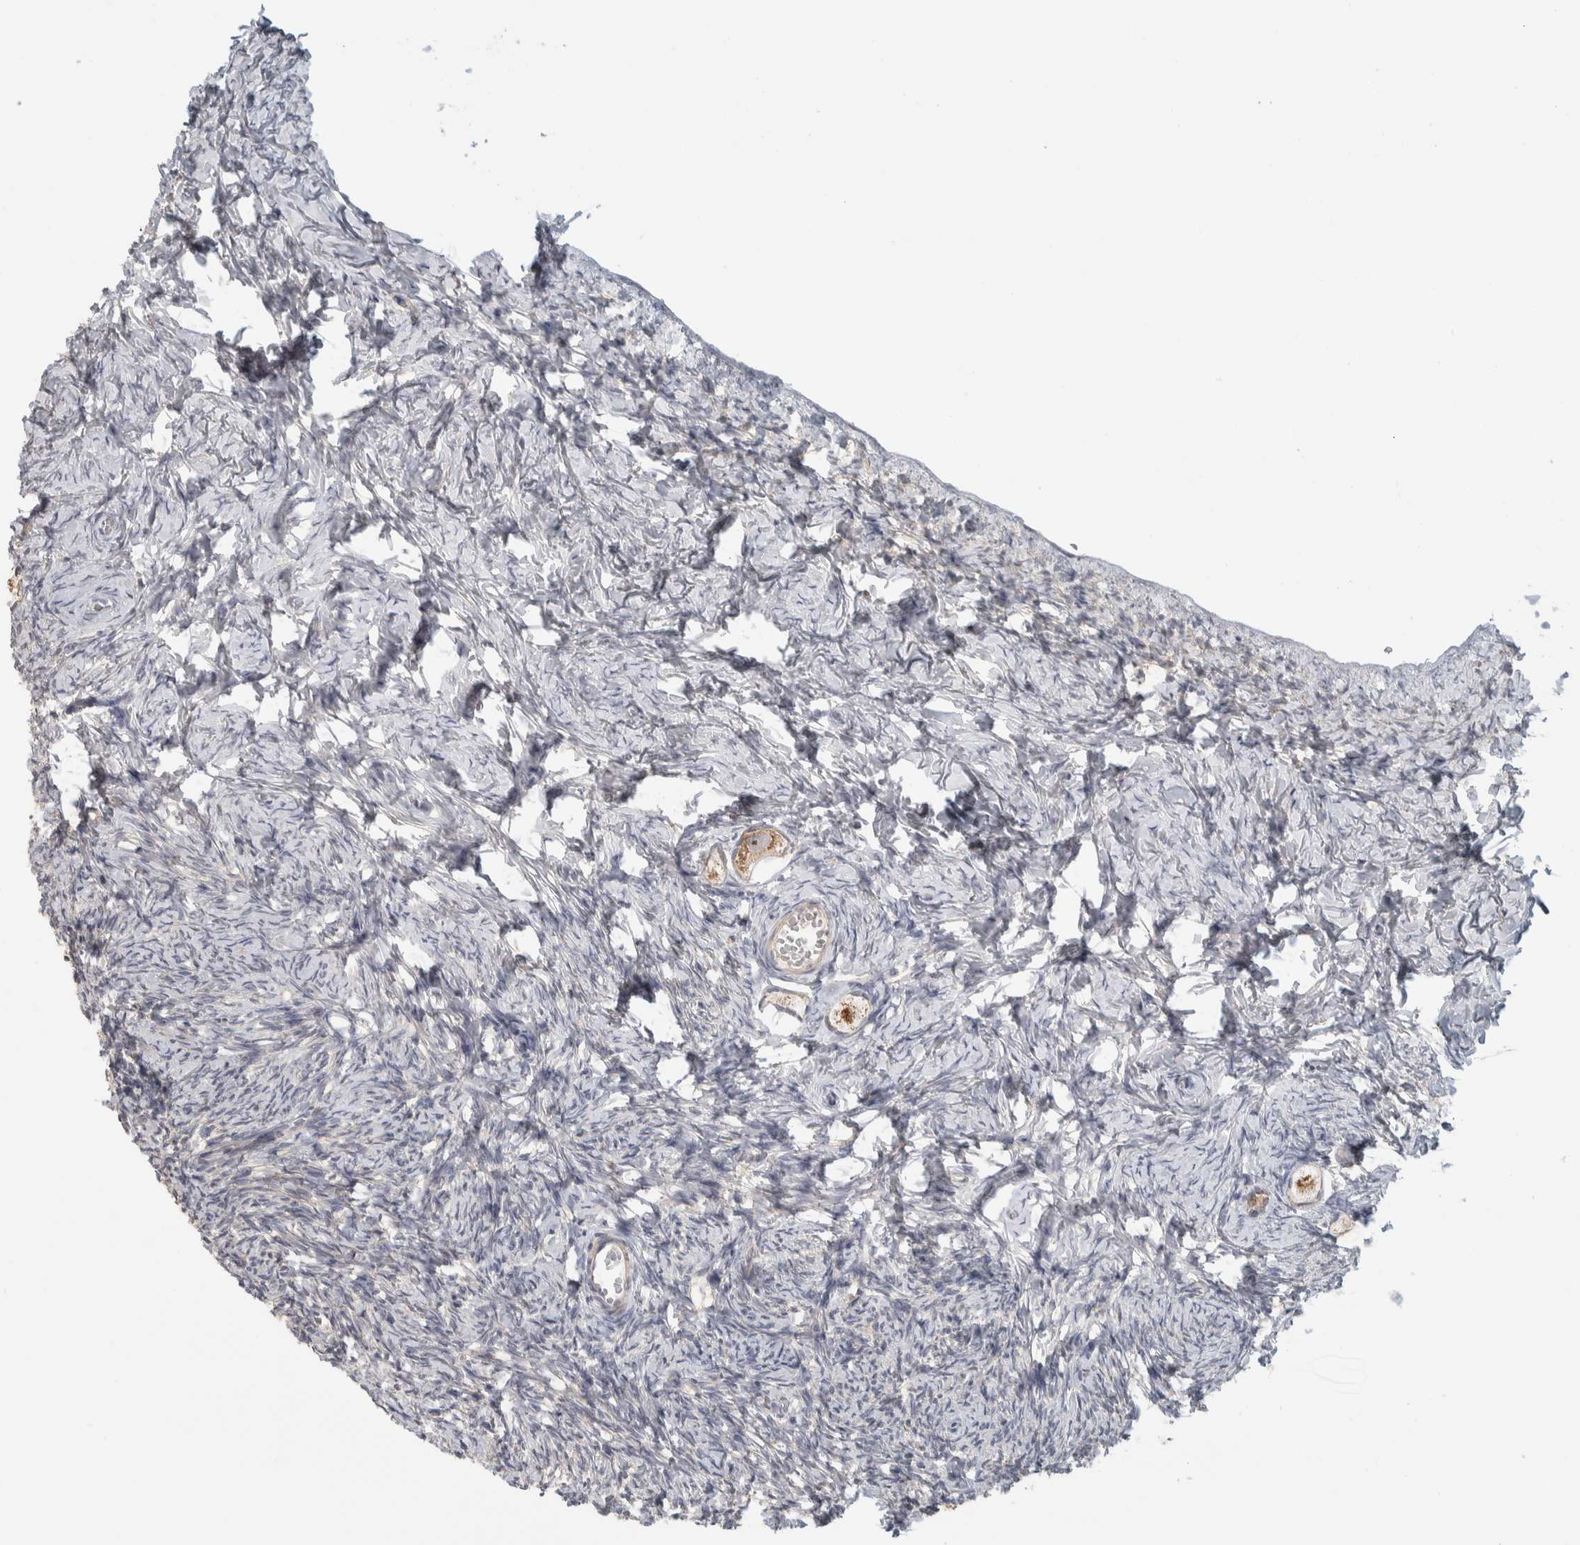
{"staining": {"intensity": "moderate", "quantity": ">75%", "location": "cytoplasmic/membranous"}, "tissue": "ovary", "cell_type": "Follicle cells", "image_type": "normal", "snomed": [{"axis": "morphology", "description": "Normal tissue, NOS"}, {"axis": "topography", "description": "Ovary"}], "caption": "IHC (DAB) staining of unremarkable ovary displays moderate cytoplasmic/membranous protein staining in about >75% of follicle cells.", "gene": "DCXR", "patient": {"sex": "female", "age": 27}}